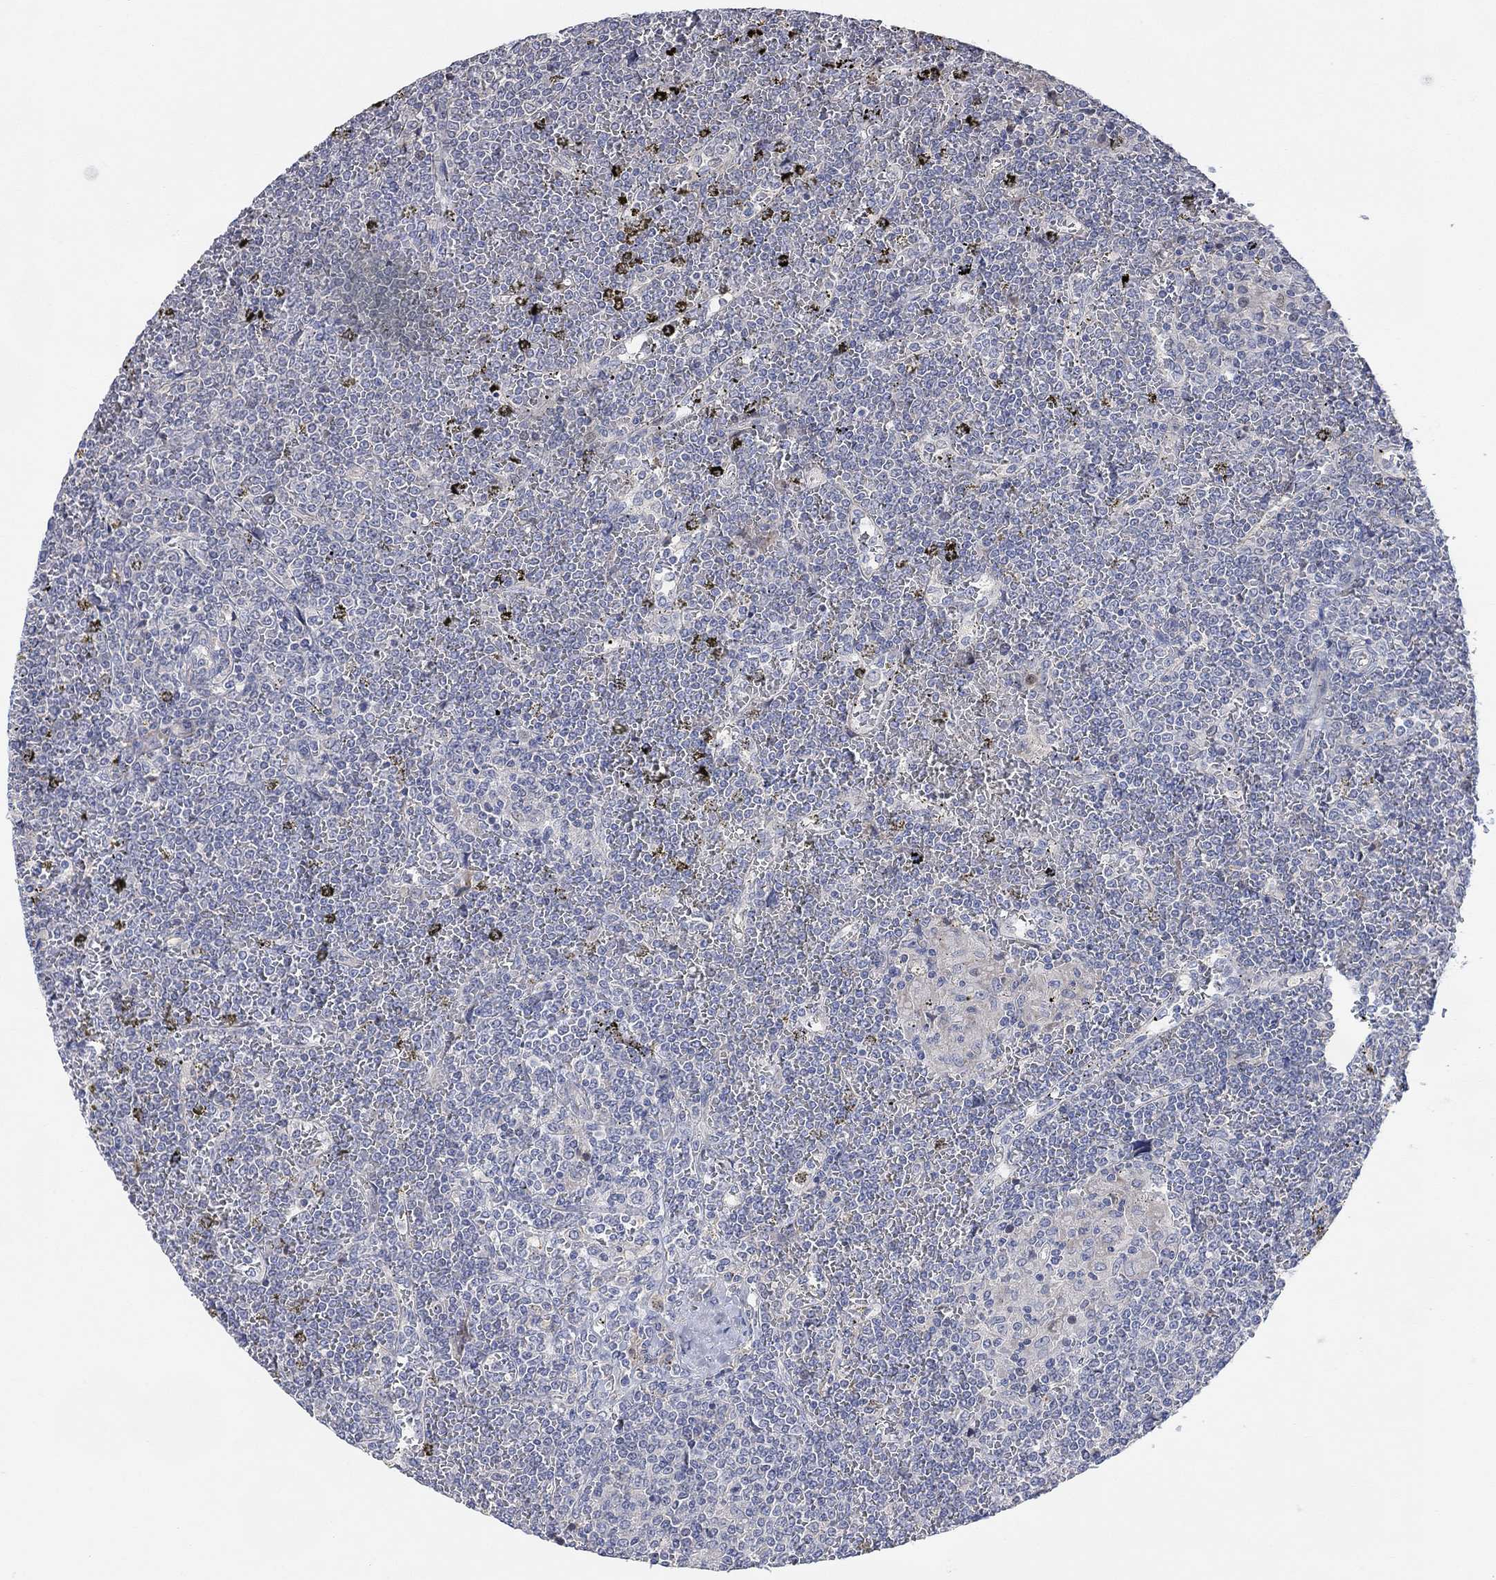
{"staining": {"intensity": "negative", "quantity": "none", "location": "none"}, "tissue": "lymphoma", "cell_type": "Tumor cells", "image_type": "cancer", "snomed": [{"axis": "morphology", "description": "Malignant lymphoma, non-Hodgkin's type, Low grade"}, {"axis": "topography", "description": "Spleen"}], "caption": "A histopathology image of malignant lymphoma, non-Hodgkin's type (low-grade) stained for a protein shows no brown staining in tumor cells.", "gene": "CNTF", "patient": {"sex": "female", "age": 19}}